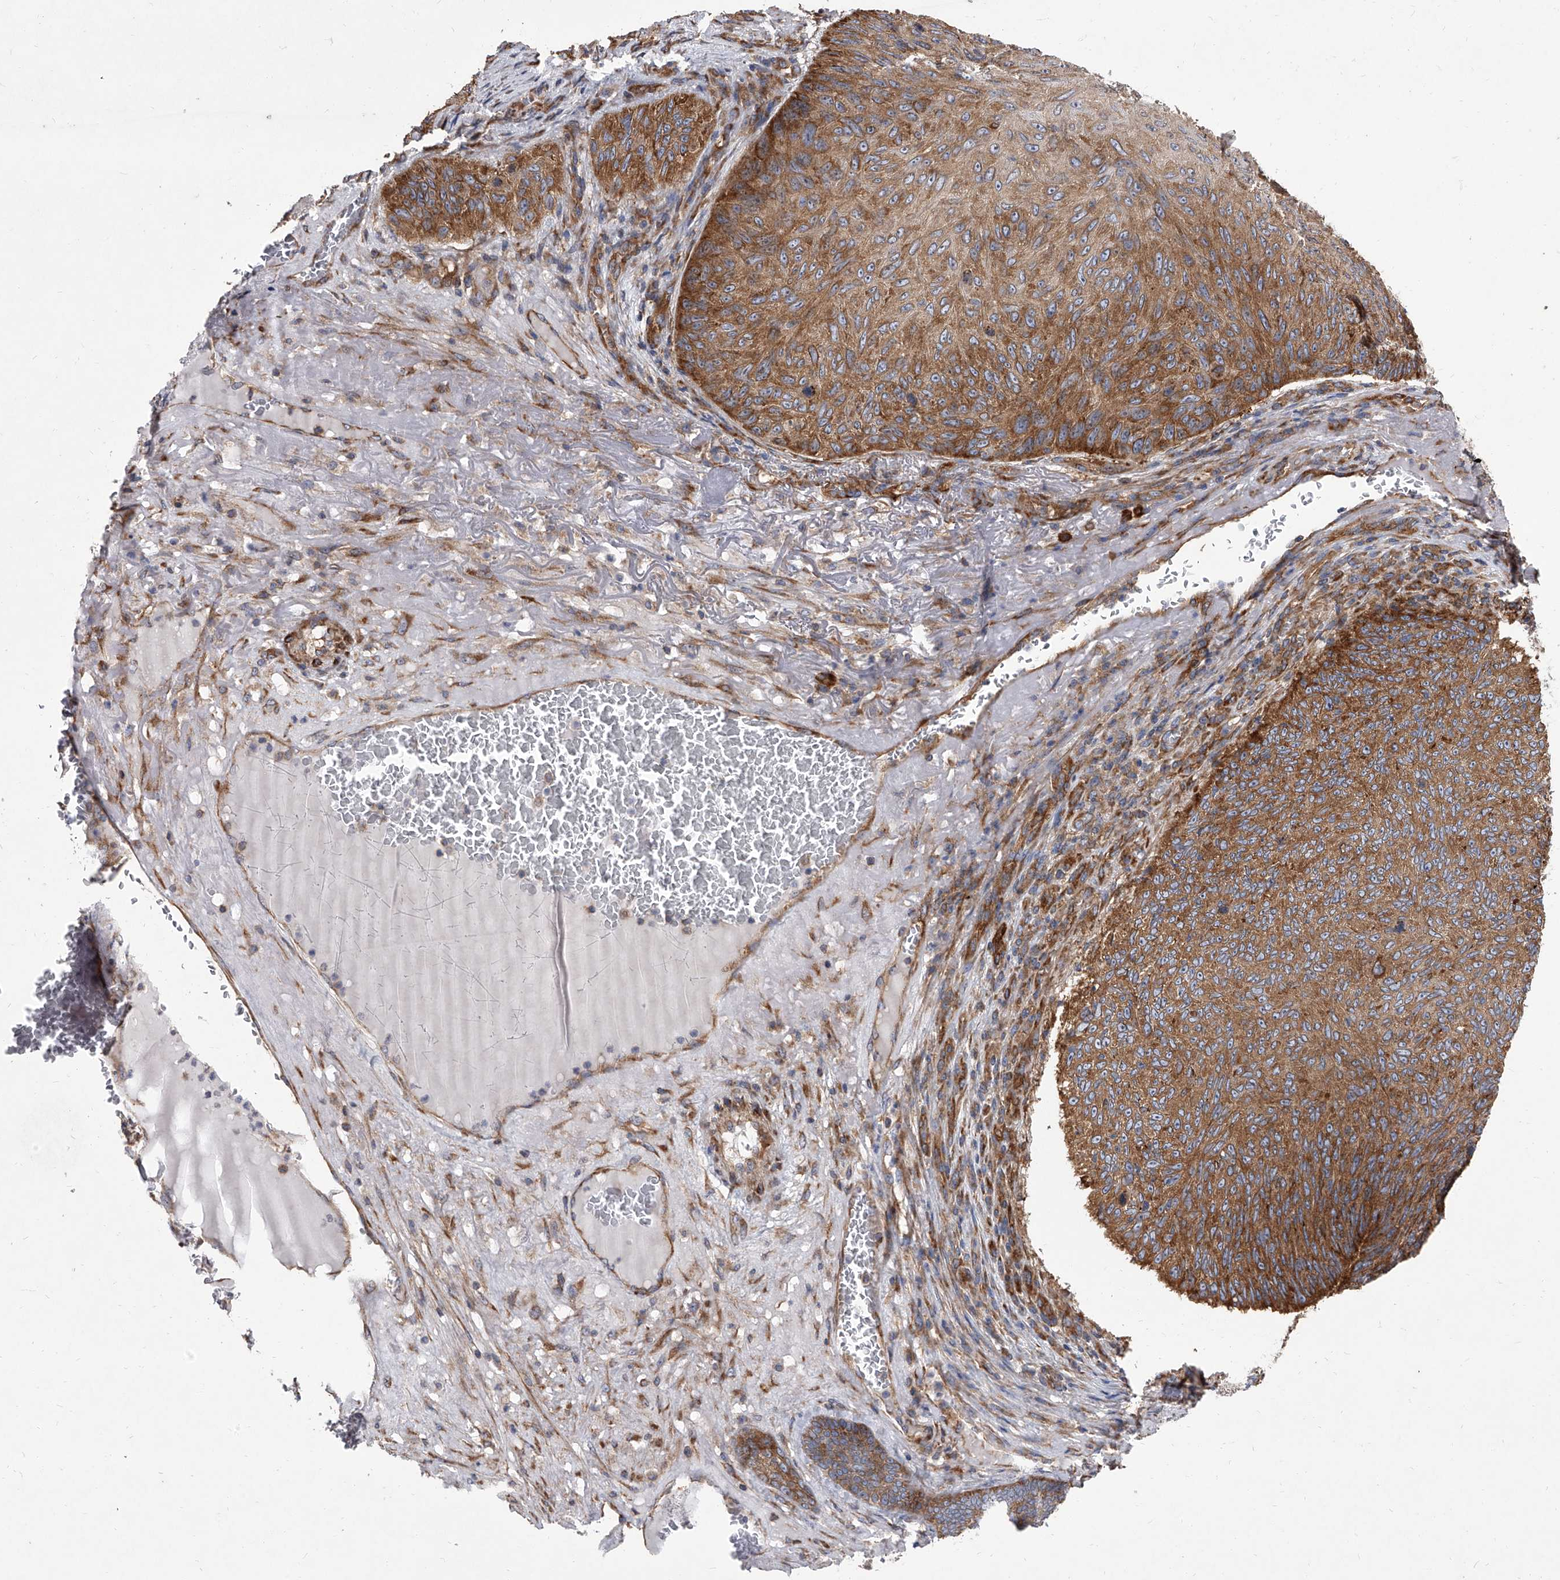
{"staining": {"intensity": "moderate", "quantity": ">75%", "location": "cytoplasmic/membranous"}, "tissue": "skin cancer", "cell_type": "Tumor cells", "image_type": "cancer", "snomed": [{"axis": "morphology", "description": "Squamous cell carcinoma, NOS"}, {"axis": "topography", "description": "Skin"}], "caption": "Immunohistochemistry (IHC) histopathology image of neoplastic tissue: skin cancer (squamous cell carcinoma) stained using immunohistochemistry (IHC) demonstrates medium levels of moderate protein expression localized specifically in the cytoplasmic/membranous of tumor cells, appearing as a cytoplasmic/membranous brown color.", "gene": "EIF2S2", "patient": {"sex": "female", "age": 88}}